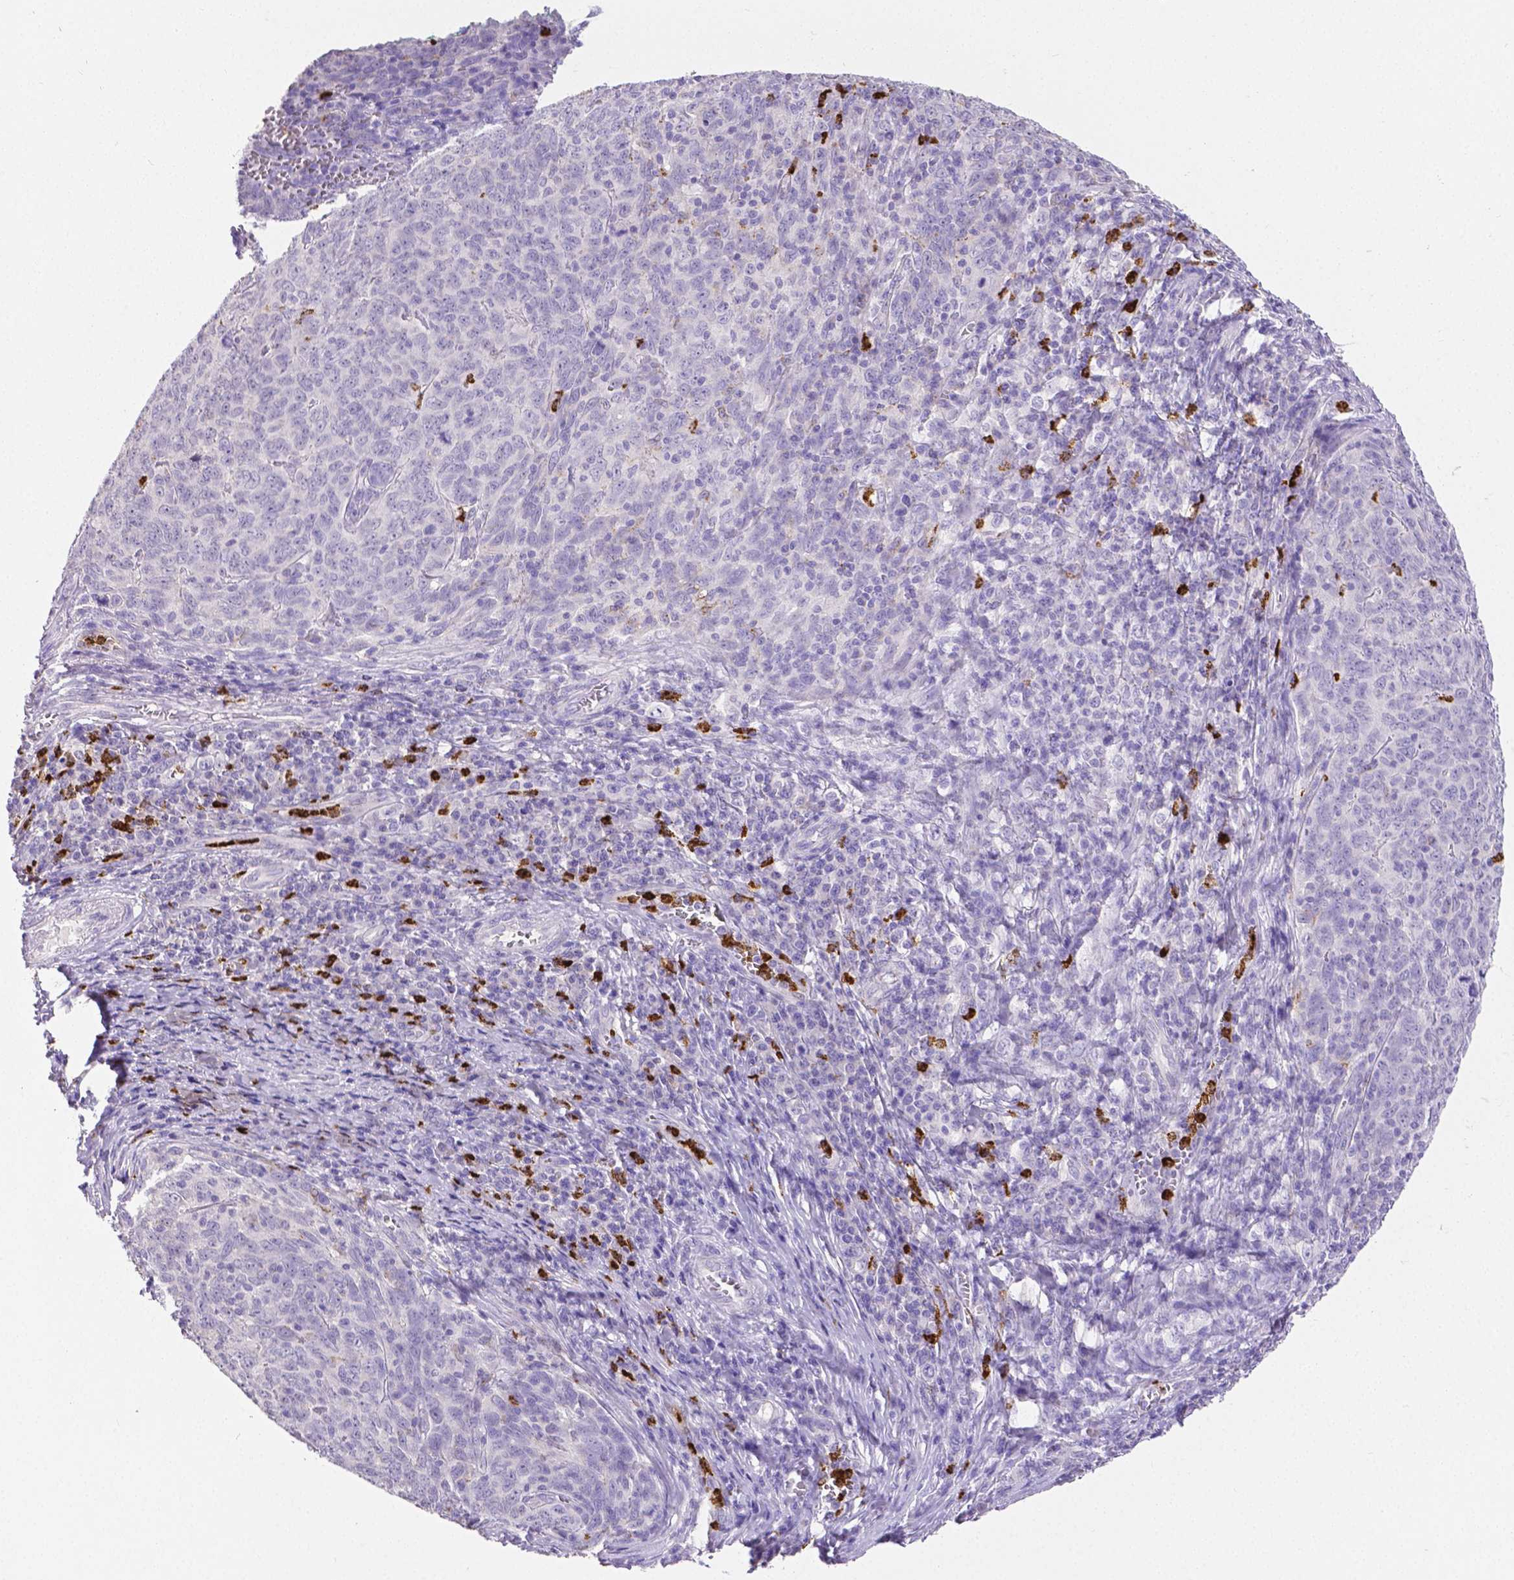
{"staining": {"intensity": "negative", "quantity": "none", "location": "none"}, "tissue": "skin cancer", "cell_type": "Tumor cells", "image_type": "cancer", "snomed": [{"axis": "morphology", "description": "Squamous cell carcinoma, NOS"}, {"axis": "topography", "description": "Skin"}, {"axis": "topography", "description": "Anal"}], "caption": "Micrograph shows no protein staining in tumor cells of skin cancer (squamous cell carcinoma) tissue.", "gene": "MMP9", "patient": {"sex": "female", "age": 51}}